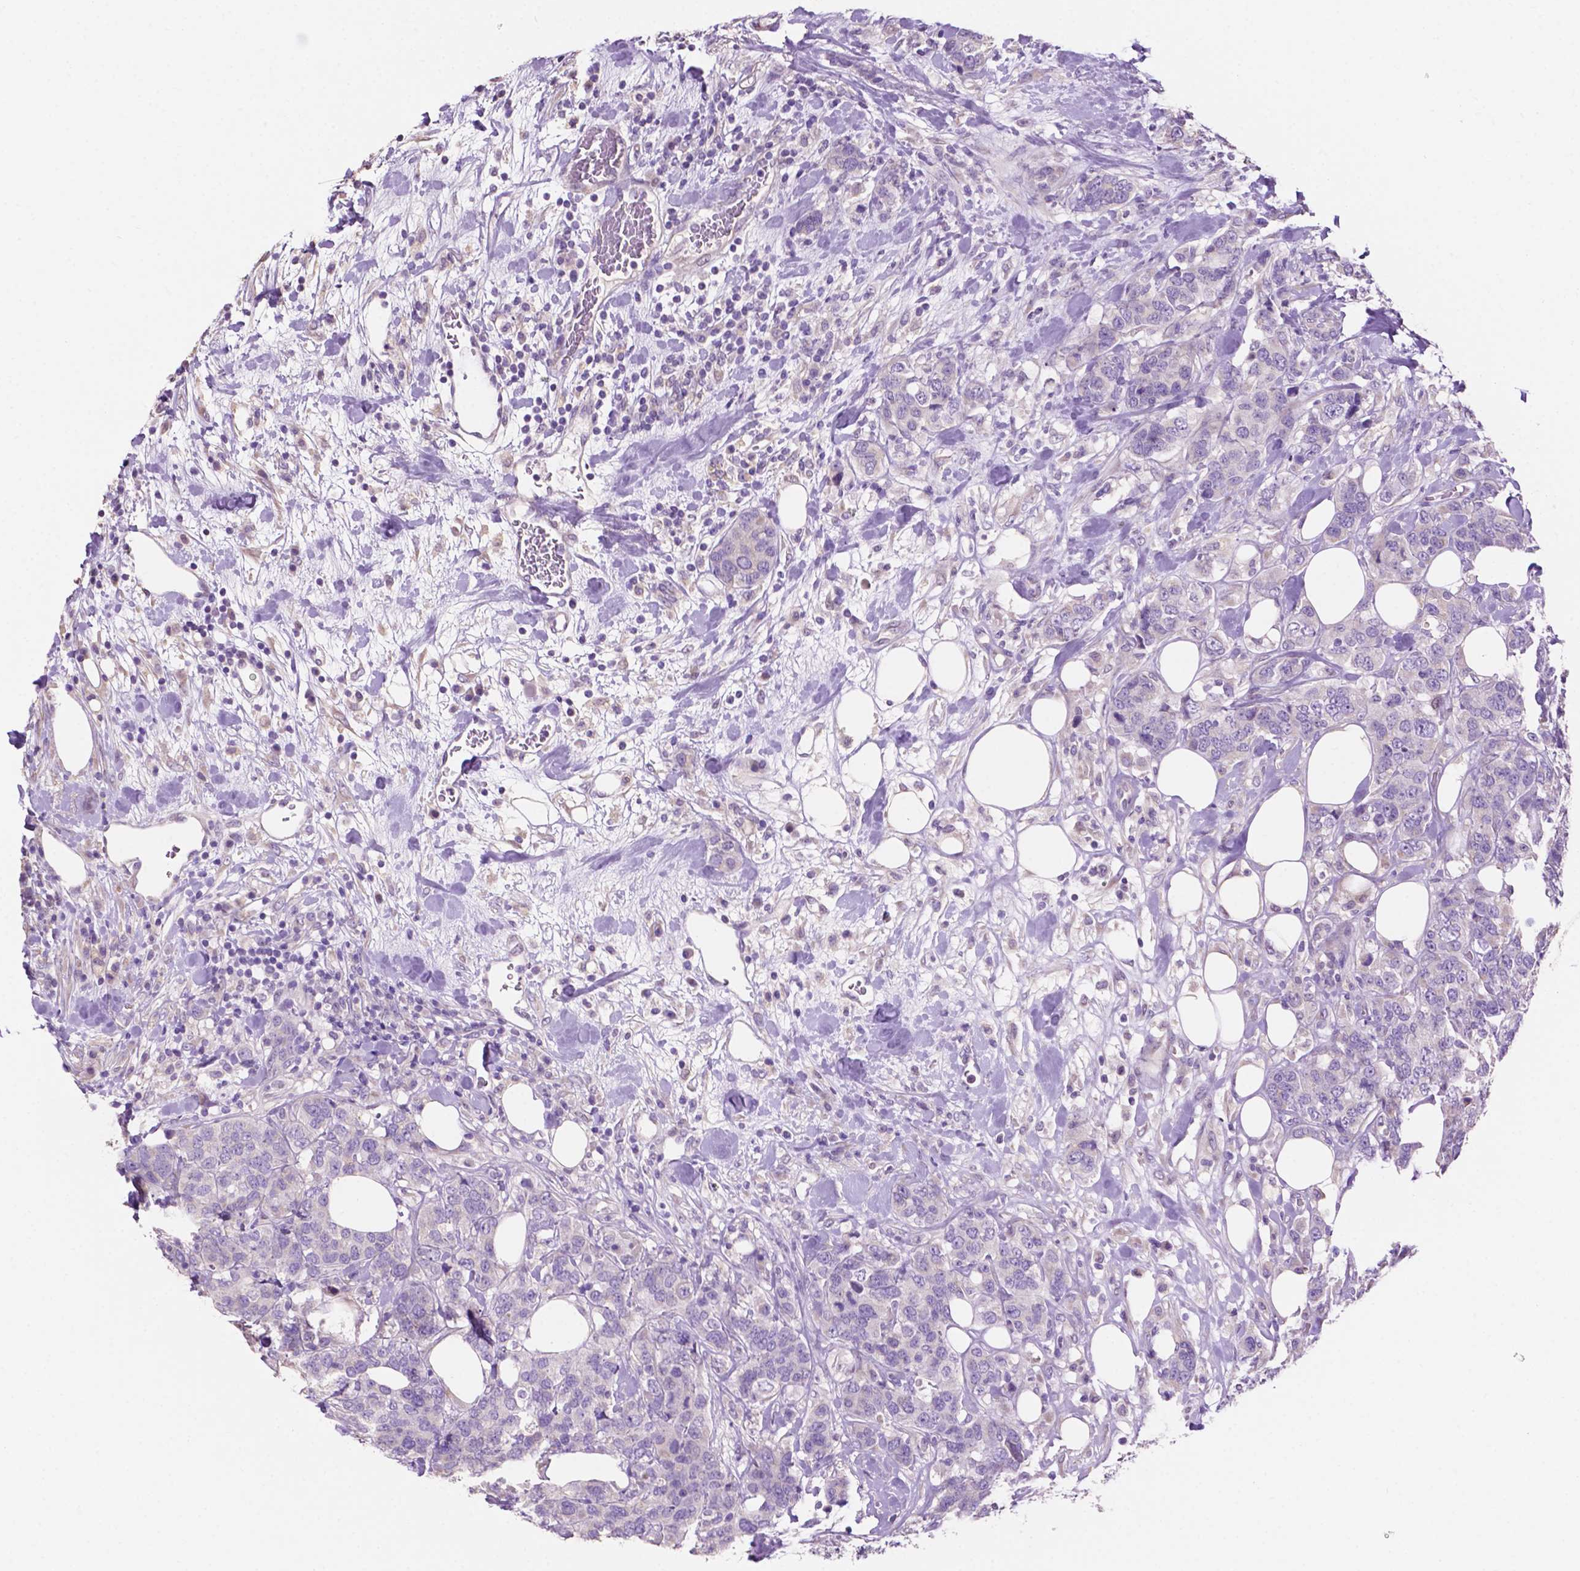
{"staining": {"intensity": "negative", "quantity": "none", "location": "none"}, "tissue": "breast cancer", "cell_type": "Tumor cells", "image_type": "cancer", "snomed": [{"axis": "morphology", "description": "Lobular carcinoma"}, {"axis": "topography", "description": "Breast"}], "caption": "This micrograph is of breast lobular carcinoma stained with immunohistochemistry to label a protein in brown with the nuclei are counter-stained blue. There is no expression in tumor cells. Nuclei are stained in blue.", "gene": "CLDN17", "patient": {"sex": "female", "age": 59}}